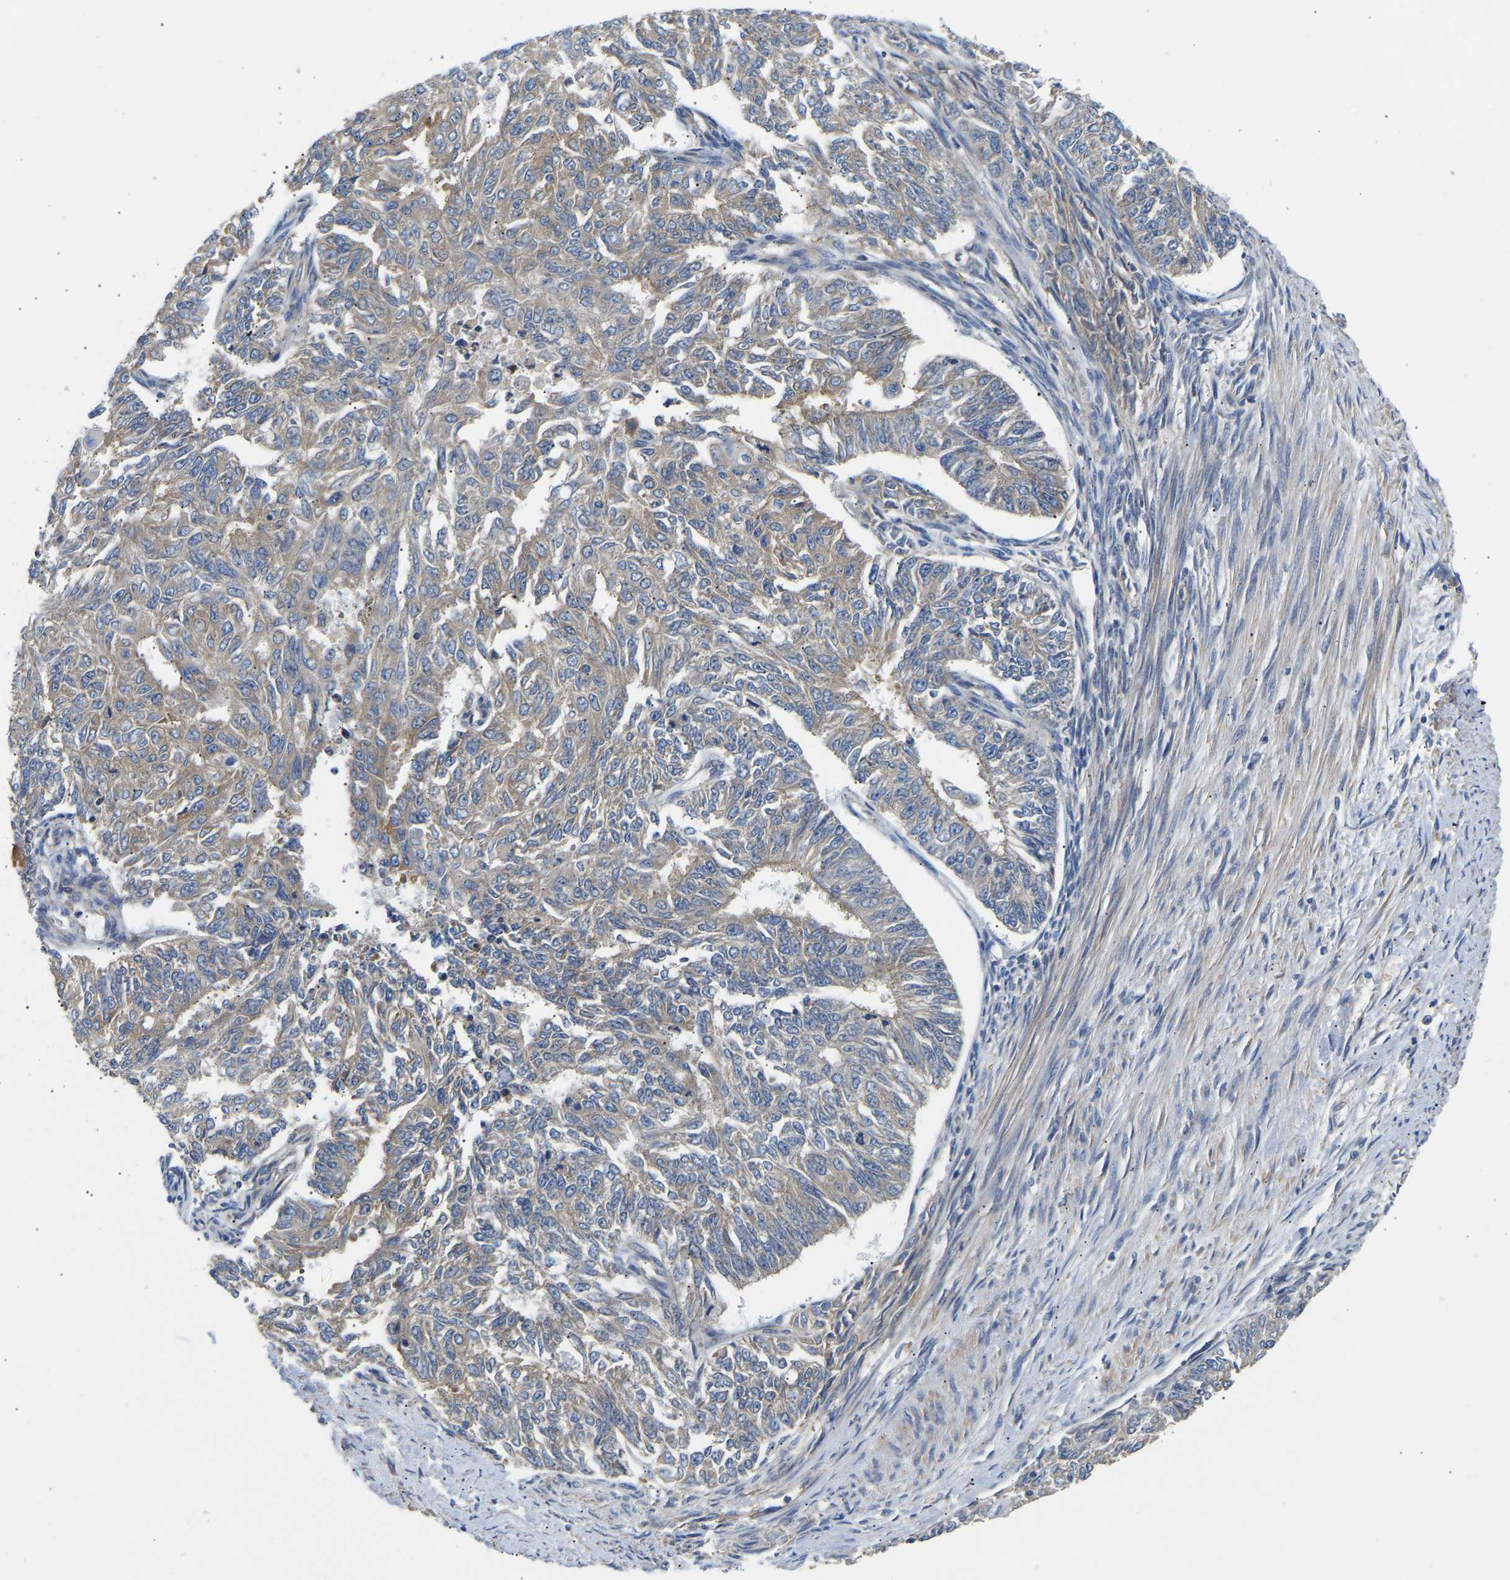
{"staining": {"intensity": "weak", "quantity": "<25%", "location": "cytoplasmic/membranous"}, "tissue": "endometrial cancer", "cell_type": "Tumor cells", "image_type": "cancer", "snomed": [{"axis": "morphology", "description": "Adenocarcinoma, NOS"}, {"axis": "topography", "description": "Endometrium"}], "caption": "High magnification brightfield microscopy of endometrial adenocarcinoma stained with DAB (brown) and counterstained with hematoxylin (blue): tumor cells show no significant expression. The staining was performed using DAB to visualize the protein expression in brown, while the nuclei were stained in blue with hematoxylin (Magnification: 20x).", "gene": "AIMP2", "patient": {"sex": "female", "age": 32}}